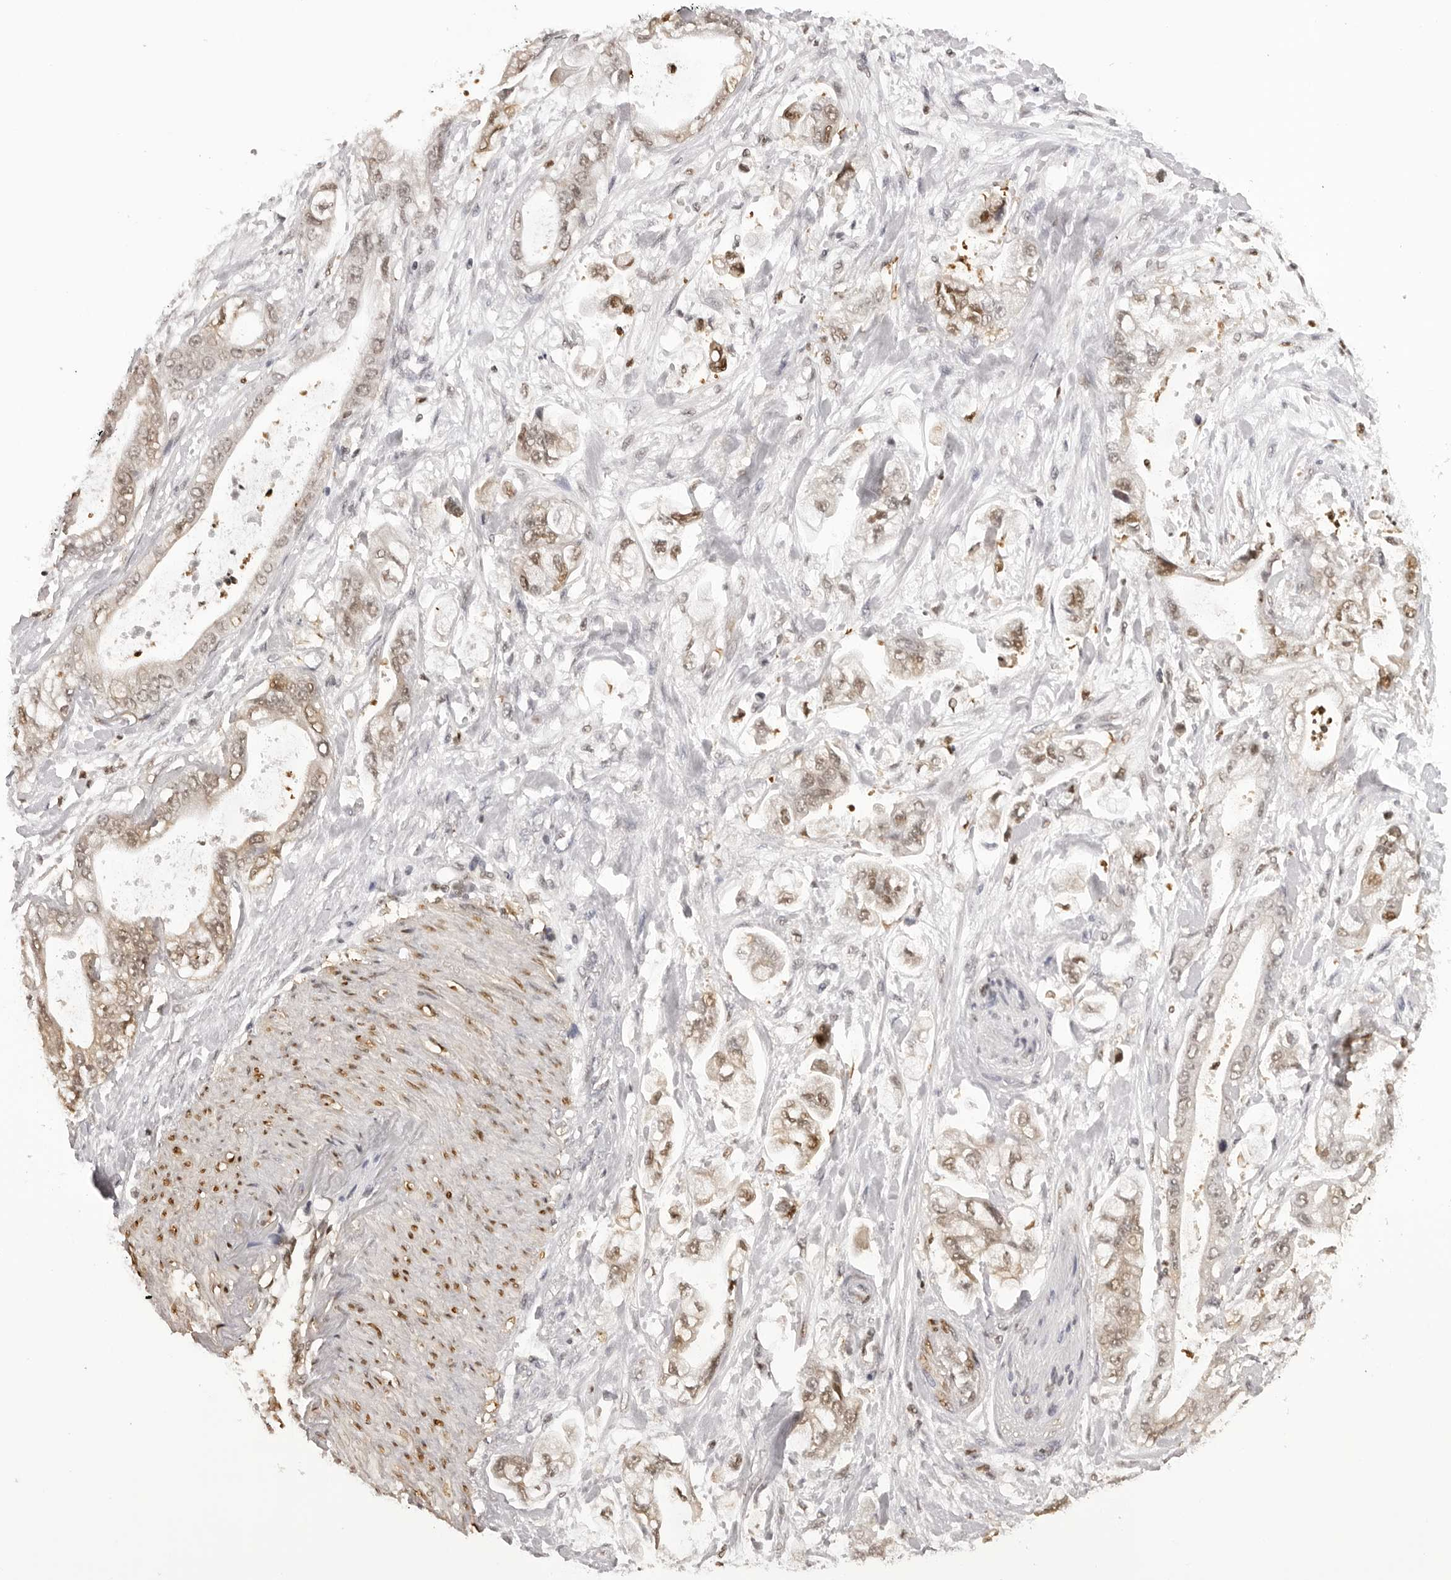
{"staining": {"intensity": "weak", "quantity": ">75%", "location": "nuclear"}, "tissue": "stomach cancer", "cell_type": "Tumor cells", "image_type": "cancer", "snomed": [{"axis": "morphology", "description": "Normal tissue, NOS"}, {"axis": "morphology", "description": "Adenocarcinoma, NOS"}, {"axis": "topography", "description": "Stomach"}], "caption": "Protein staining of stomach cancer tissue reveals weak nuclear expression in about >75% of tumor cells.", "gene": "HSPA4", "patient": {"sex": "male", "age": 62}}